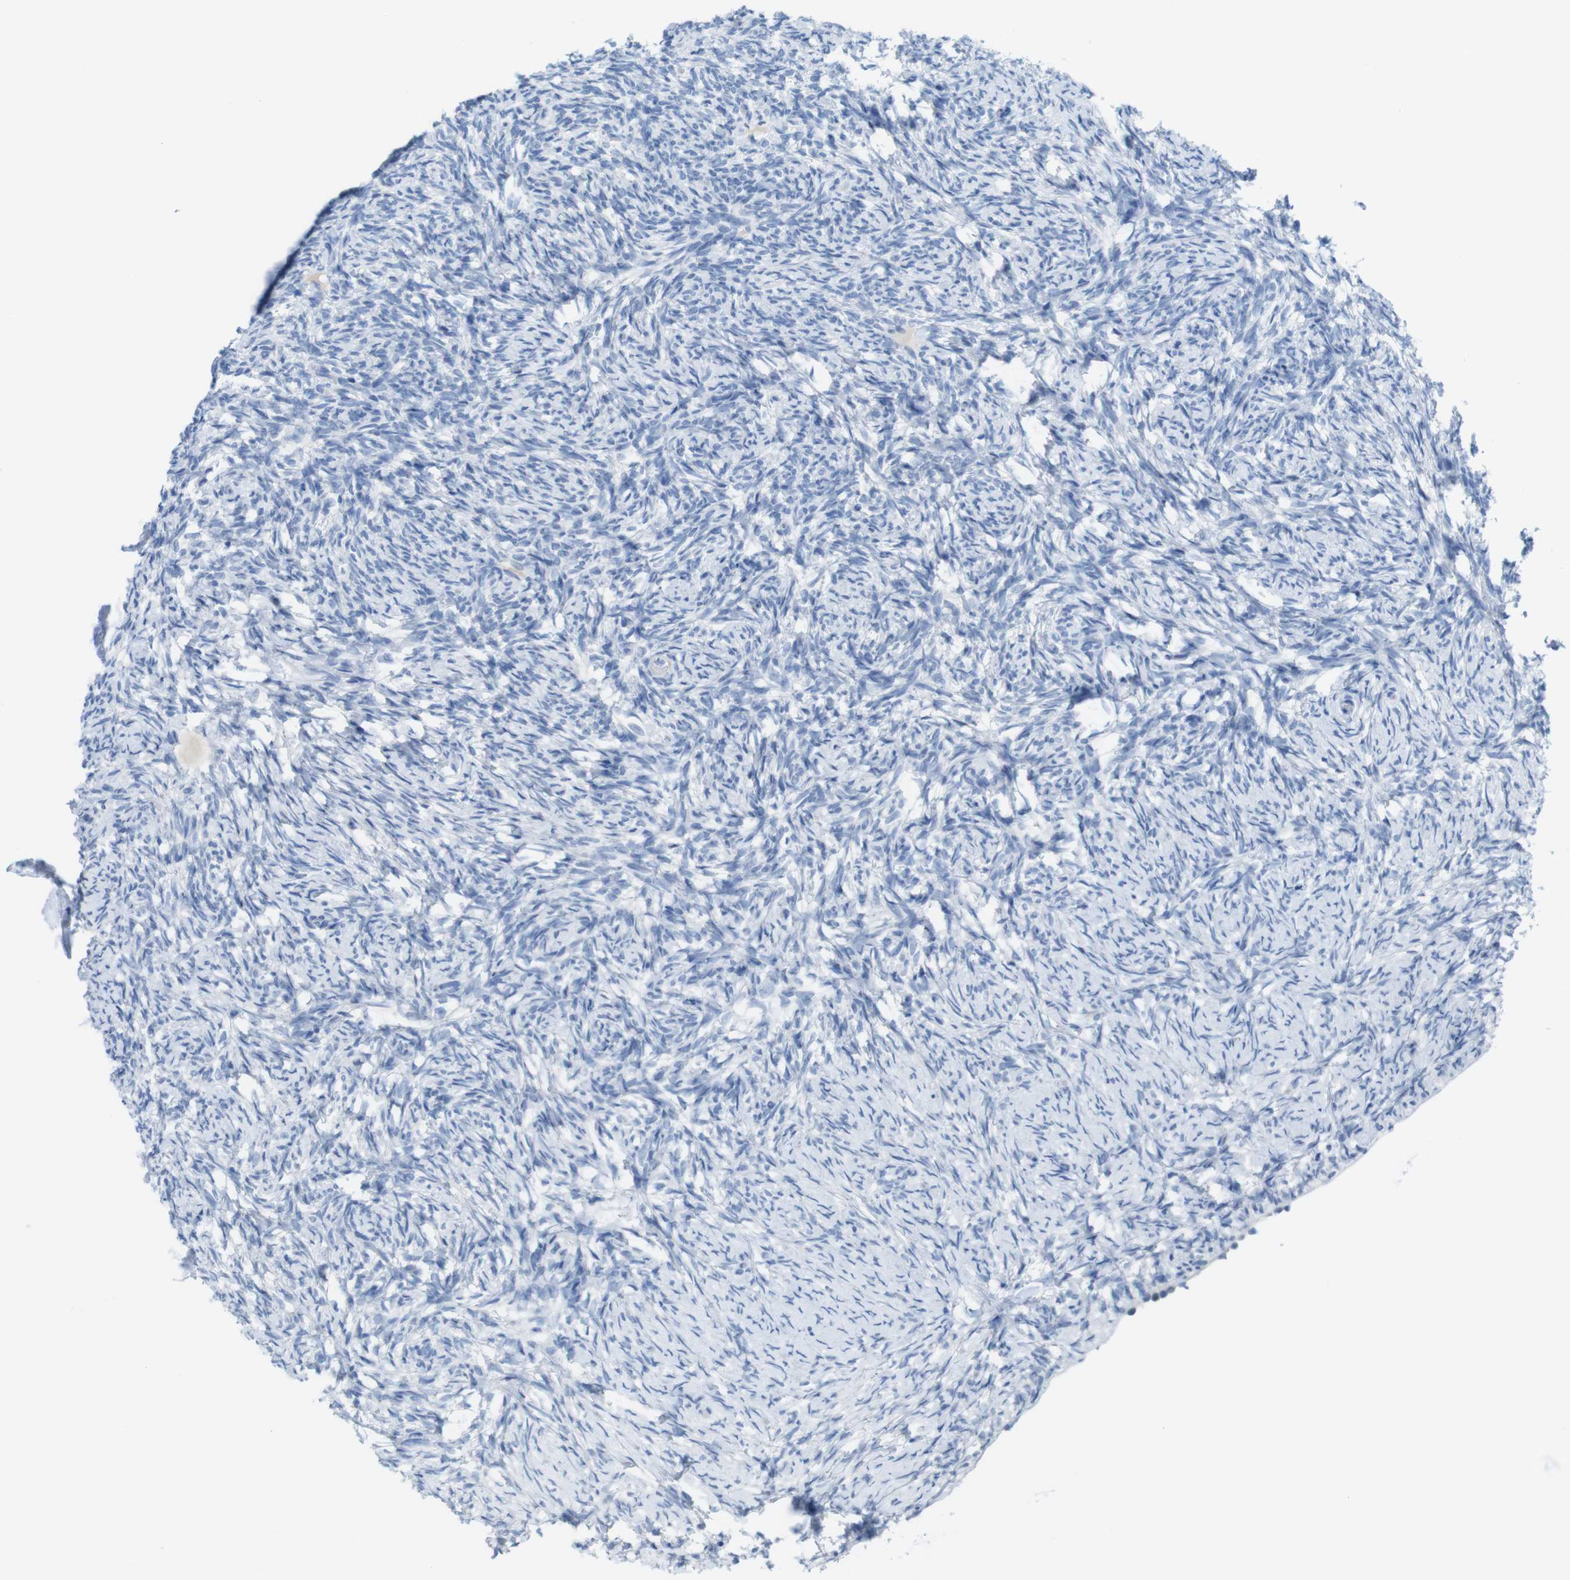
{"staining": {"intensity": "negative", "quantity": "none", "location": "none"}, "tissue": "ovary", "cell_type": "Follicle cells", "image_type": "normal", "snomed": [{"axis": "morphology", "description": "Normal tissue, NOS"}, {"axis": "topography", "description": "Ovary"}], "caption": "IHC image of normal ovary: human ovary stained with DAB (3,3'-diaminobenzidine) reveals no significant protein staining in follicle cells. (DAB IHC with hematoxylin counter stain).", "gene": "OPN1SW", "patient": {"sex": "female", "age": 60}}